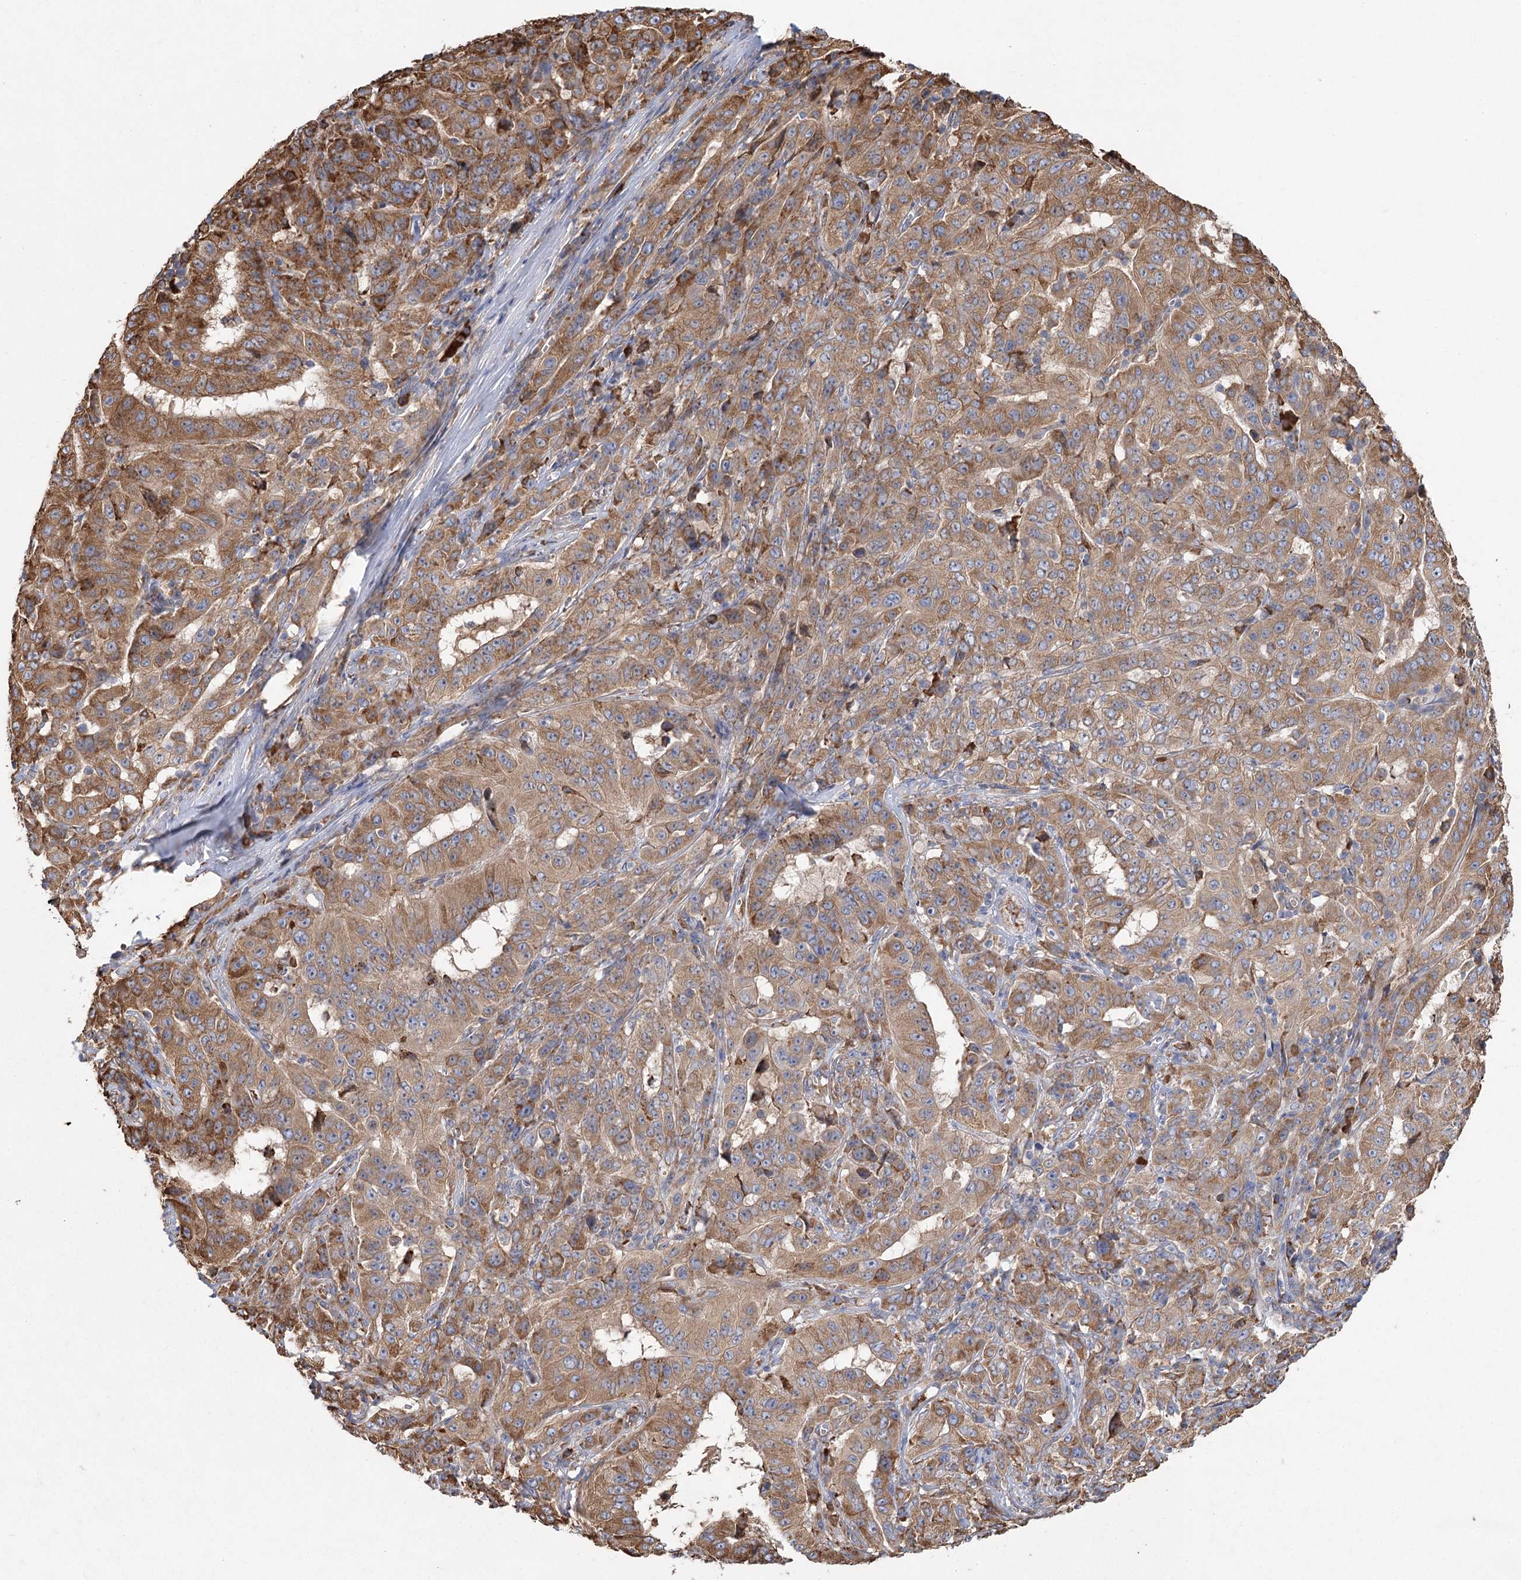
{"staining": {"intensity": "moderate", "quantity": ">75%", "location": "cytoplasmic/membranous"}, "tissue": "pancreatic cancer", "cell_type": "Tumor cells", "image_type": "cancer", "snomed": [{"axis": "morphology", "description": "Adenocarcinoma, NOS"}, {"axis": "topography", "description": "Pancreas"}], "caption": "An IHC image of tumor tissue is shown. Protein staining in brown shows moderate cytoplasmic/membranous positivity in adenocarcinoma (pancreatic) within tumor cells.", "gene": "METTL24", "patient": {"sex": "male", "age": 63}}